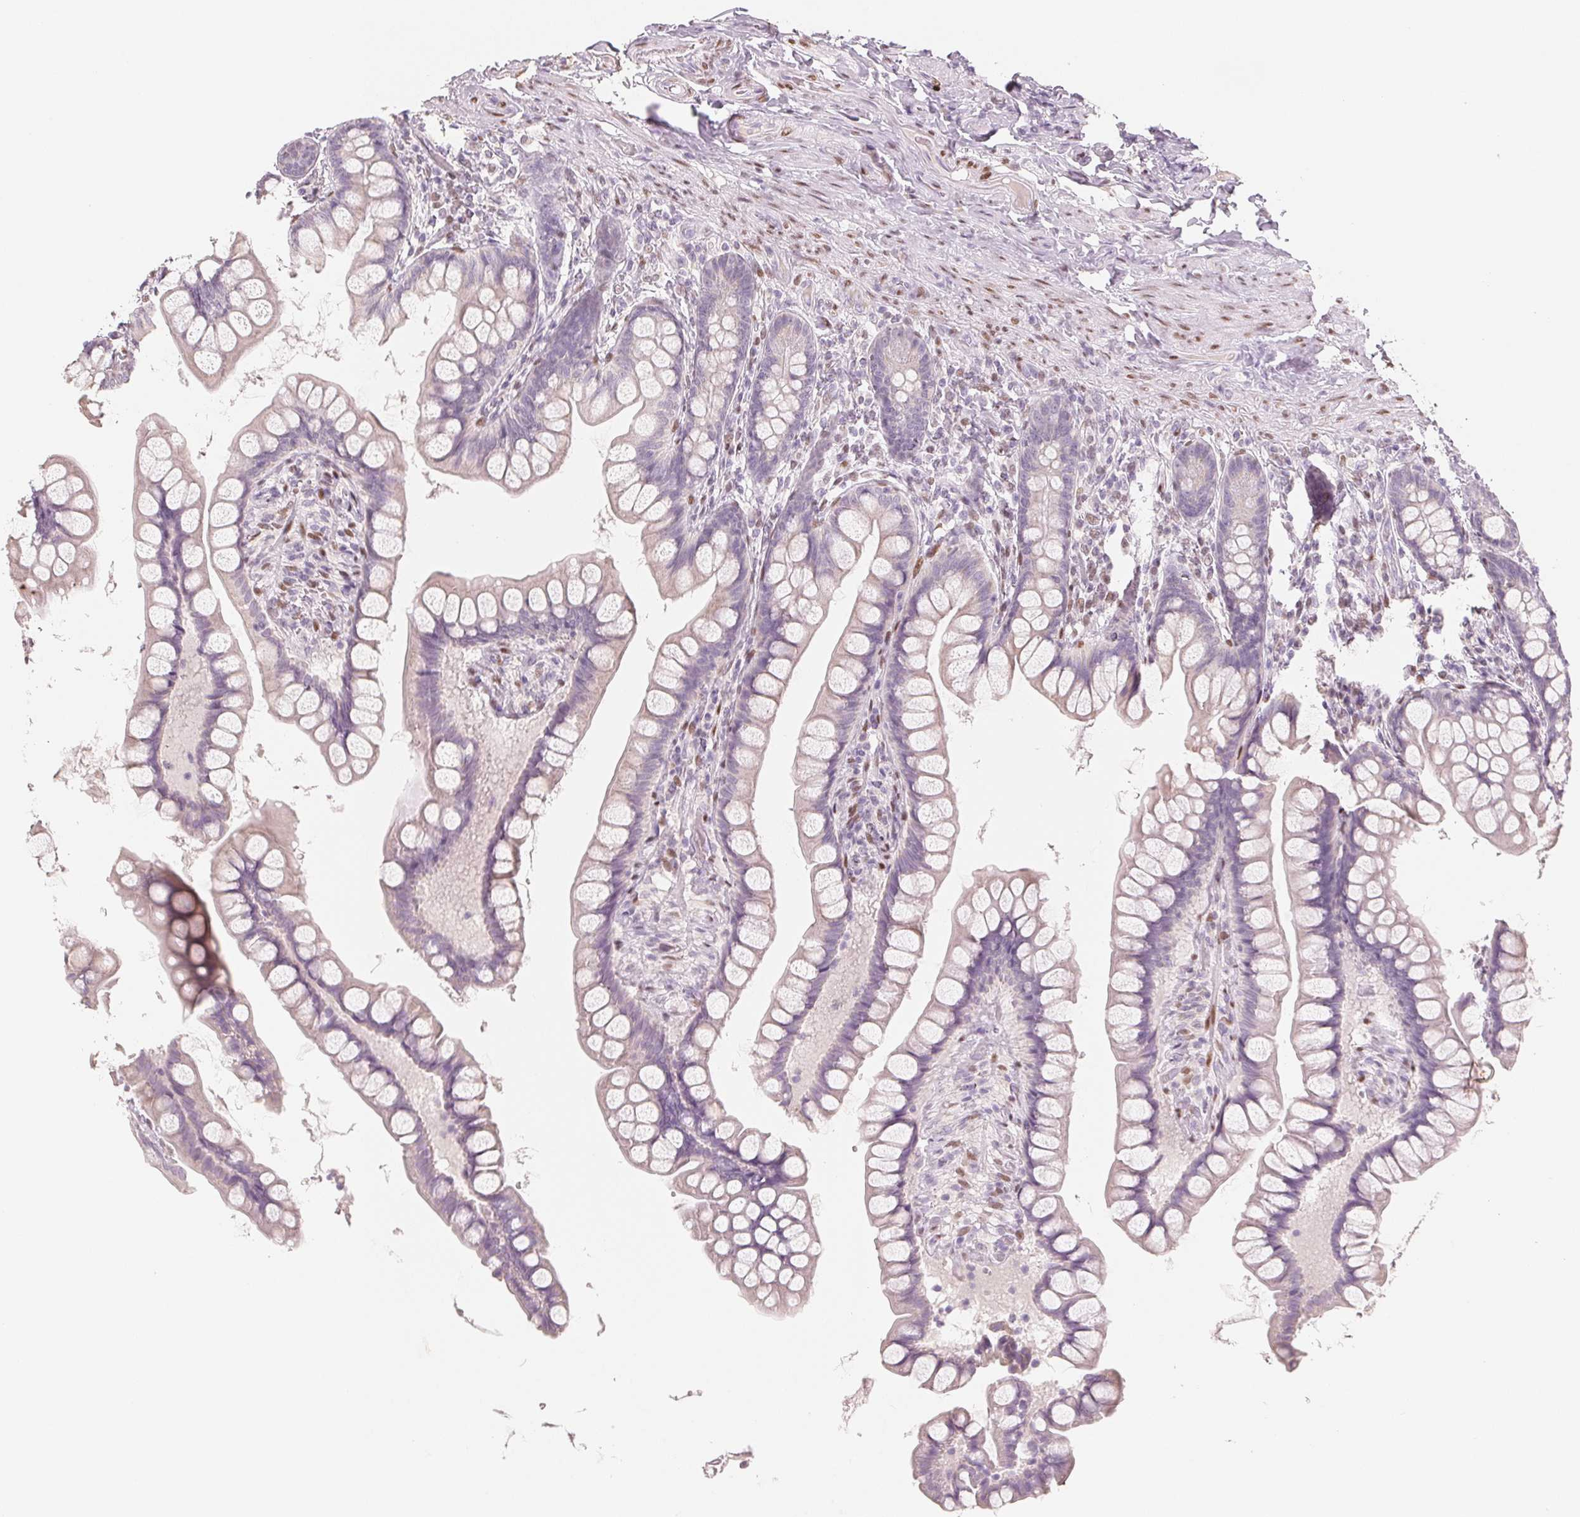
{"staining": {"intensity": "negative", "quantity": "none", "location": "none"}, "tissue": "small intestine", "cell_type": "Glandular cells", "image_type": "normal", "snomed": [{"axis": "morphology", "description": "Normal tissue, NOS"}, {"axis": "topography", "description": "Small intestine"}], "caption": "Small intestine stained for a protein using immunohistochemistry shows no staining glandular cells.", "gene": "SMARCD3", "patient": {"sex": "male", "age": 70}}